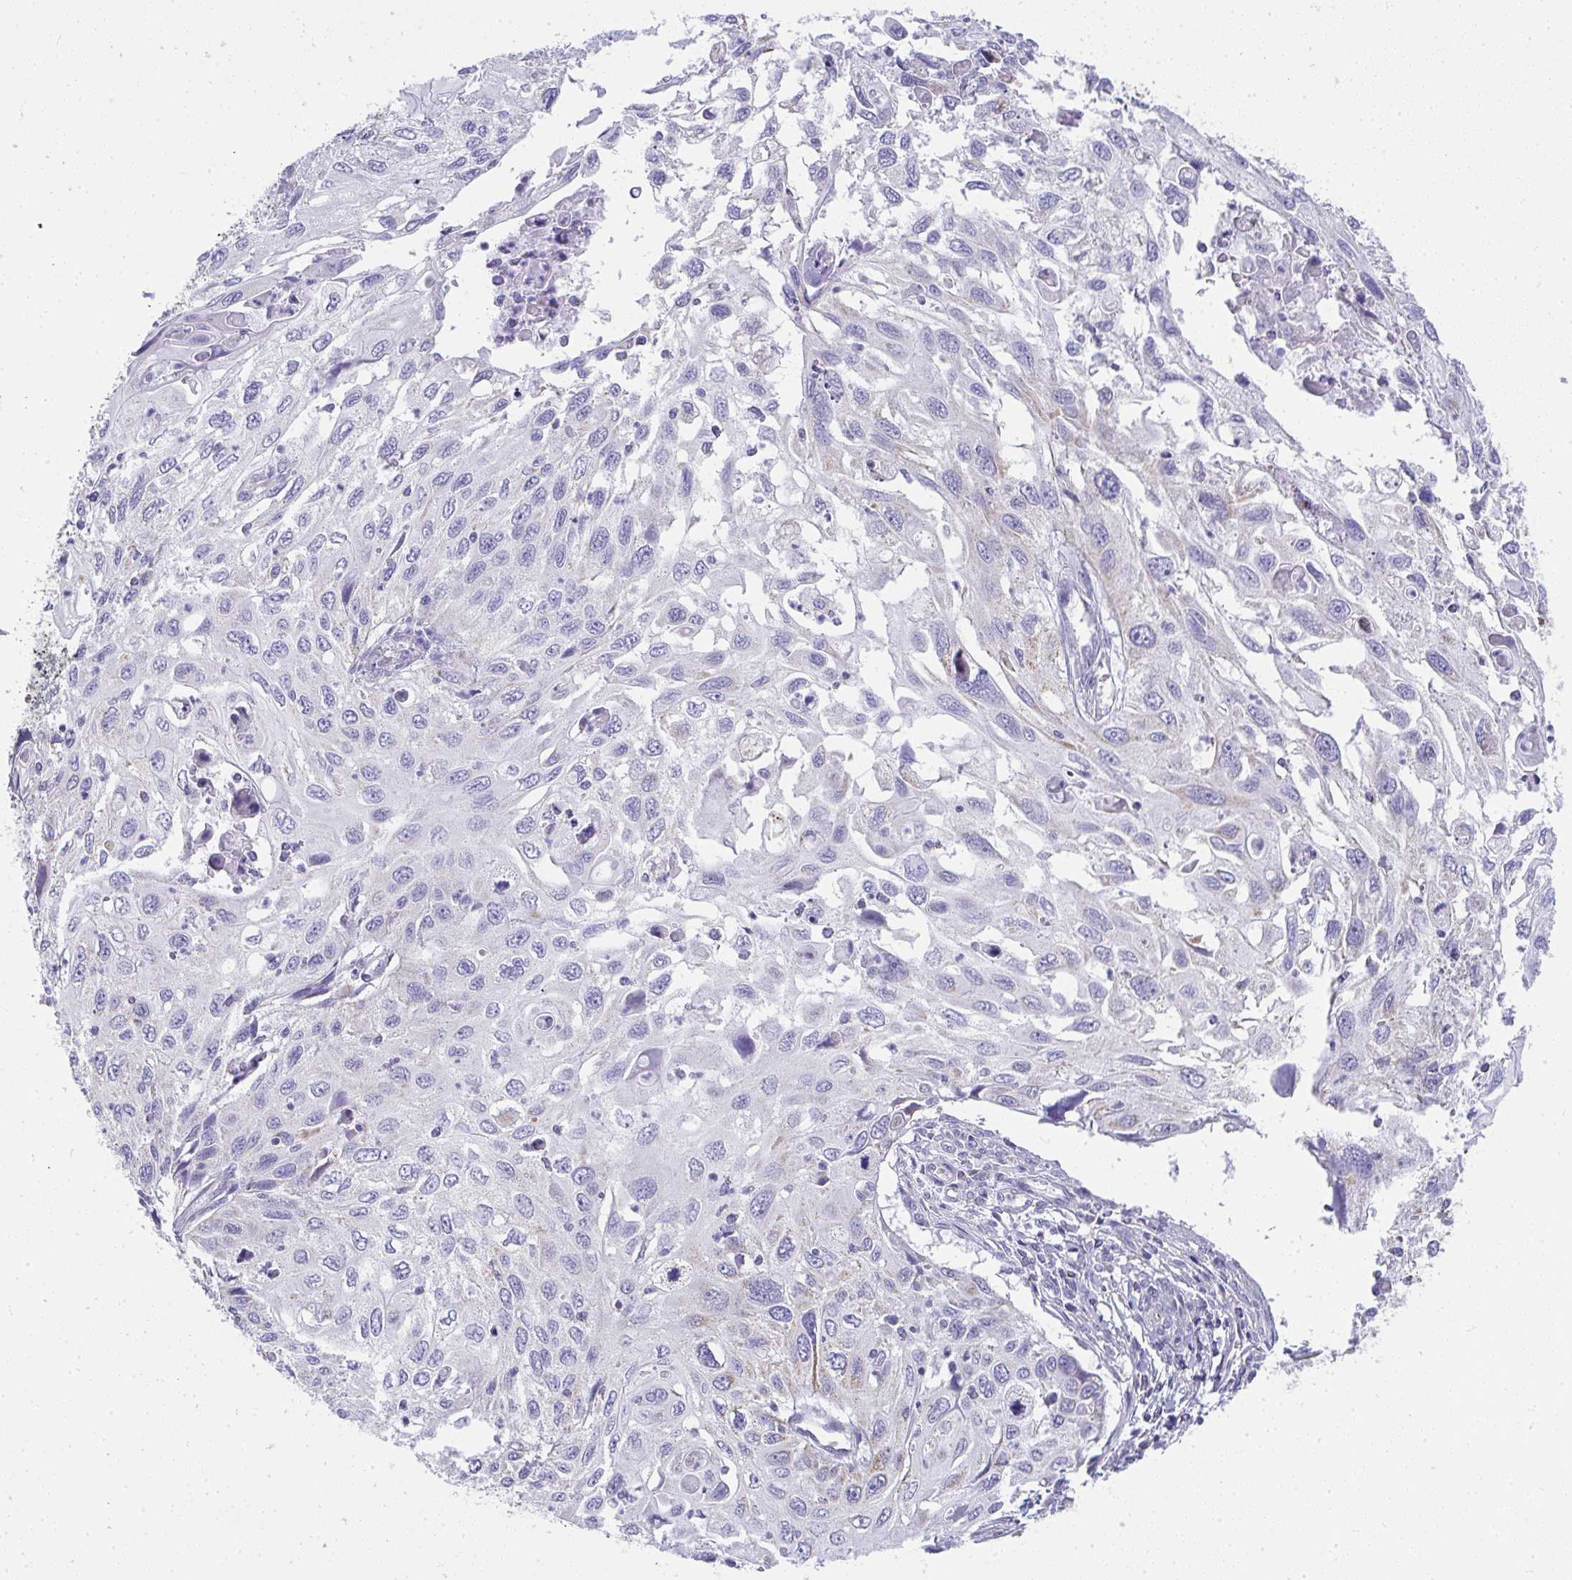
{"staining": {"intensity": "negative", "quantity": "none", "location": "none"}, "tissue": "cervical cancer", "cell_type": "Tumor cells", "image_type": "cancer", "snomed": [{"axis": "morphology", "description": "Squamous cell carcinoma, NOS"}, {"axis": "topography", "description": "Cervix"}], "caption": "Cervical cancer stained for a protein using IHC displays no staining tumor cells.", "gene": "SLC6A1", "patient": {"sex": "female", "age": 70}}